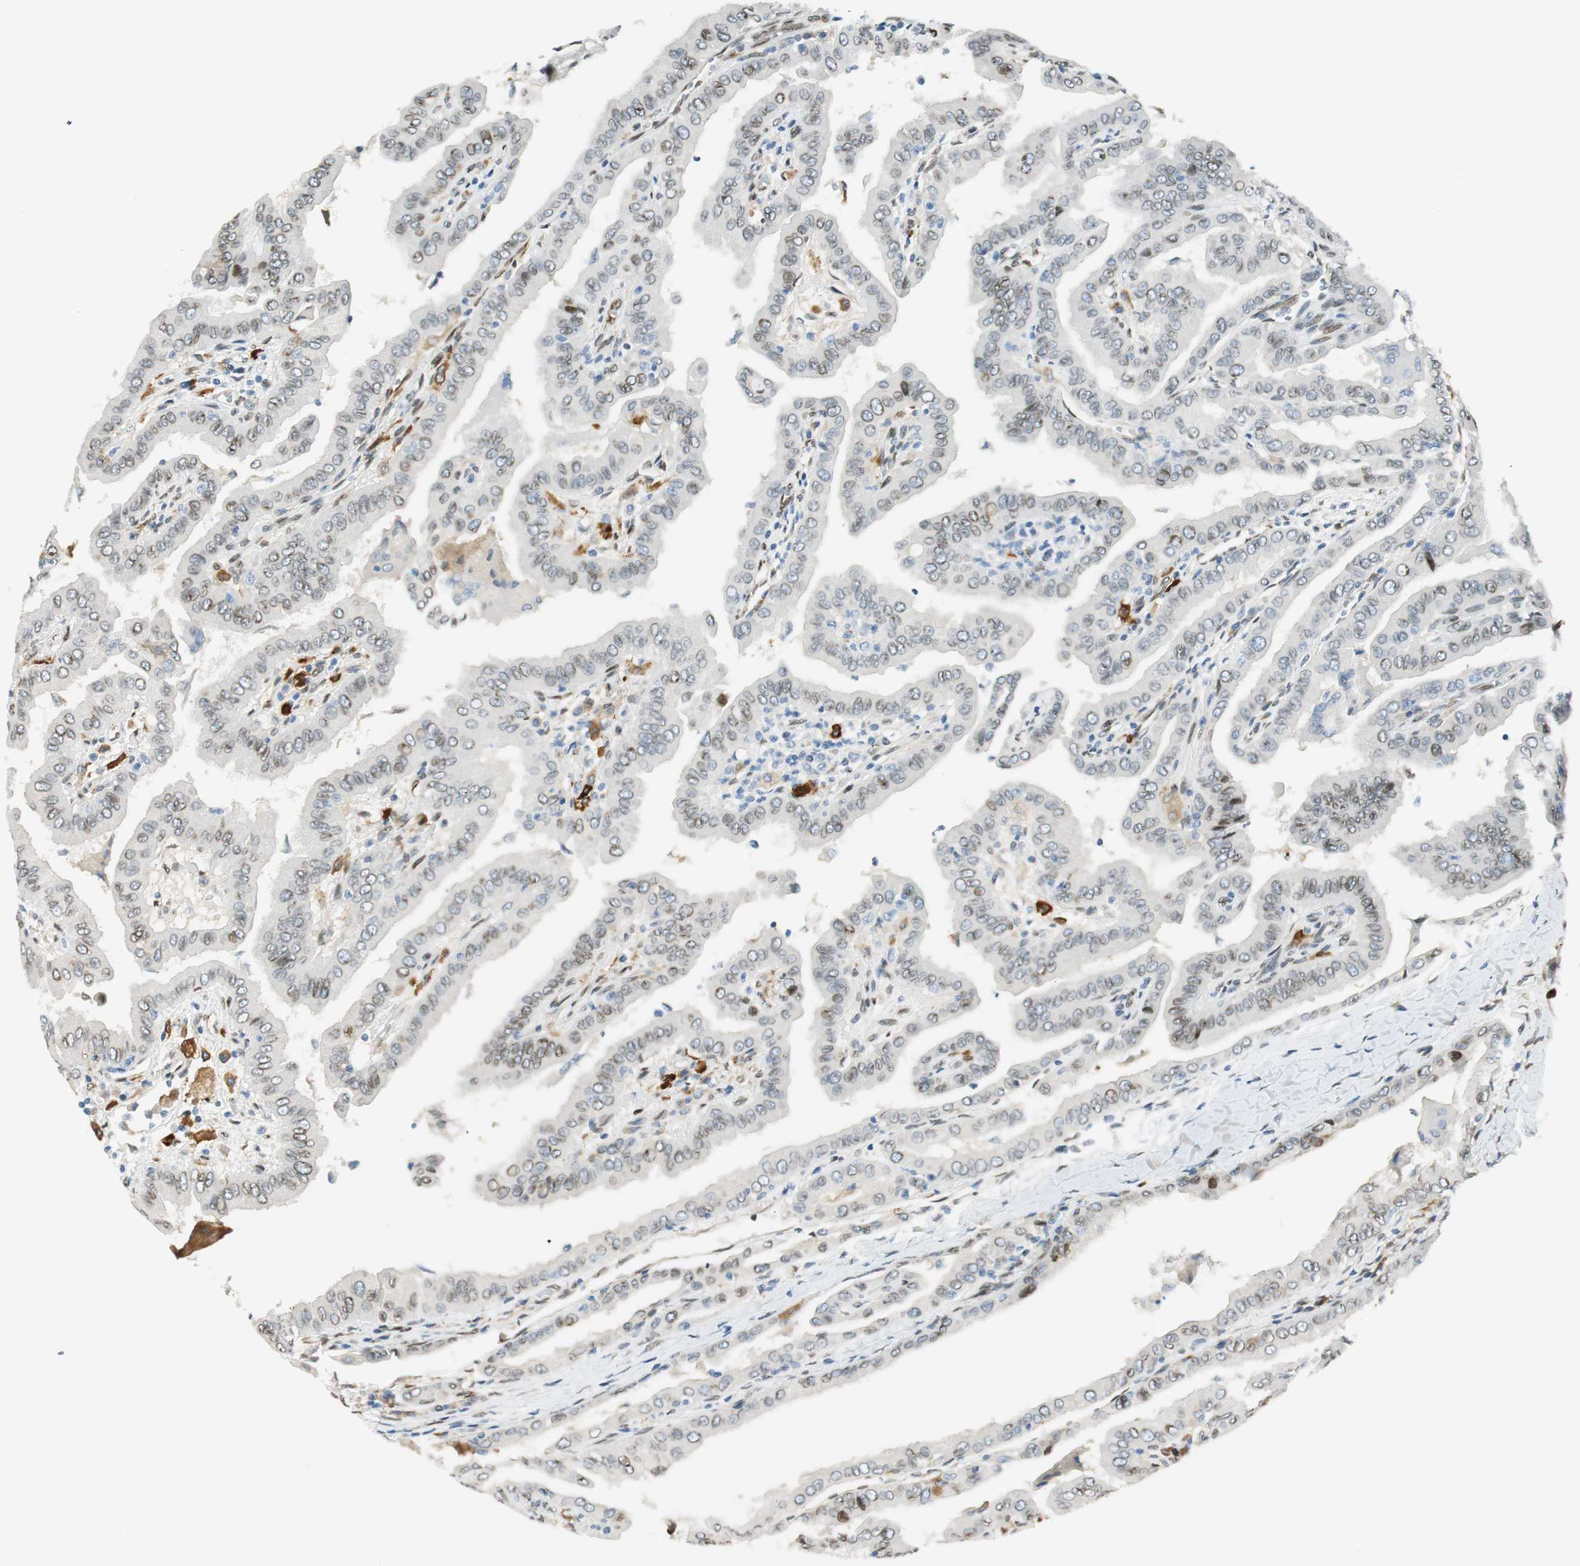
{"staining": {"intensity": "negative", "quantity": "none", "location": "none"}, "tissue": "thyroid cancer", "cell_type": "Tumor cells", "image_type": "cancer", "snomed": [{"axis": "morphology", "description": "Papillary adenocarcinoma, NOS"}, {"axis": "topography", "description": "Thyroid gland"}], "caption": "An immunohistochemistry (IHC) photomicrograph of thyroid papillary adenocarcinoma is shown. There is no staining in tumor cells of thyroid papillary adenocarcinoma.", "gene": "TMEM260", "patient": {"sex": "male", "age": 33}}